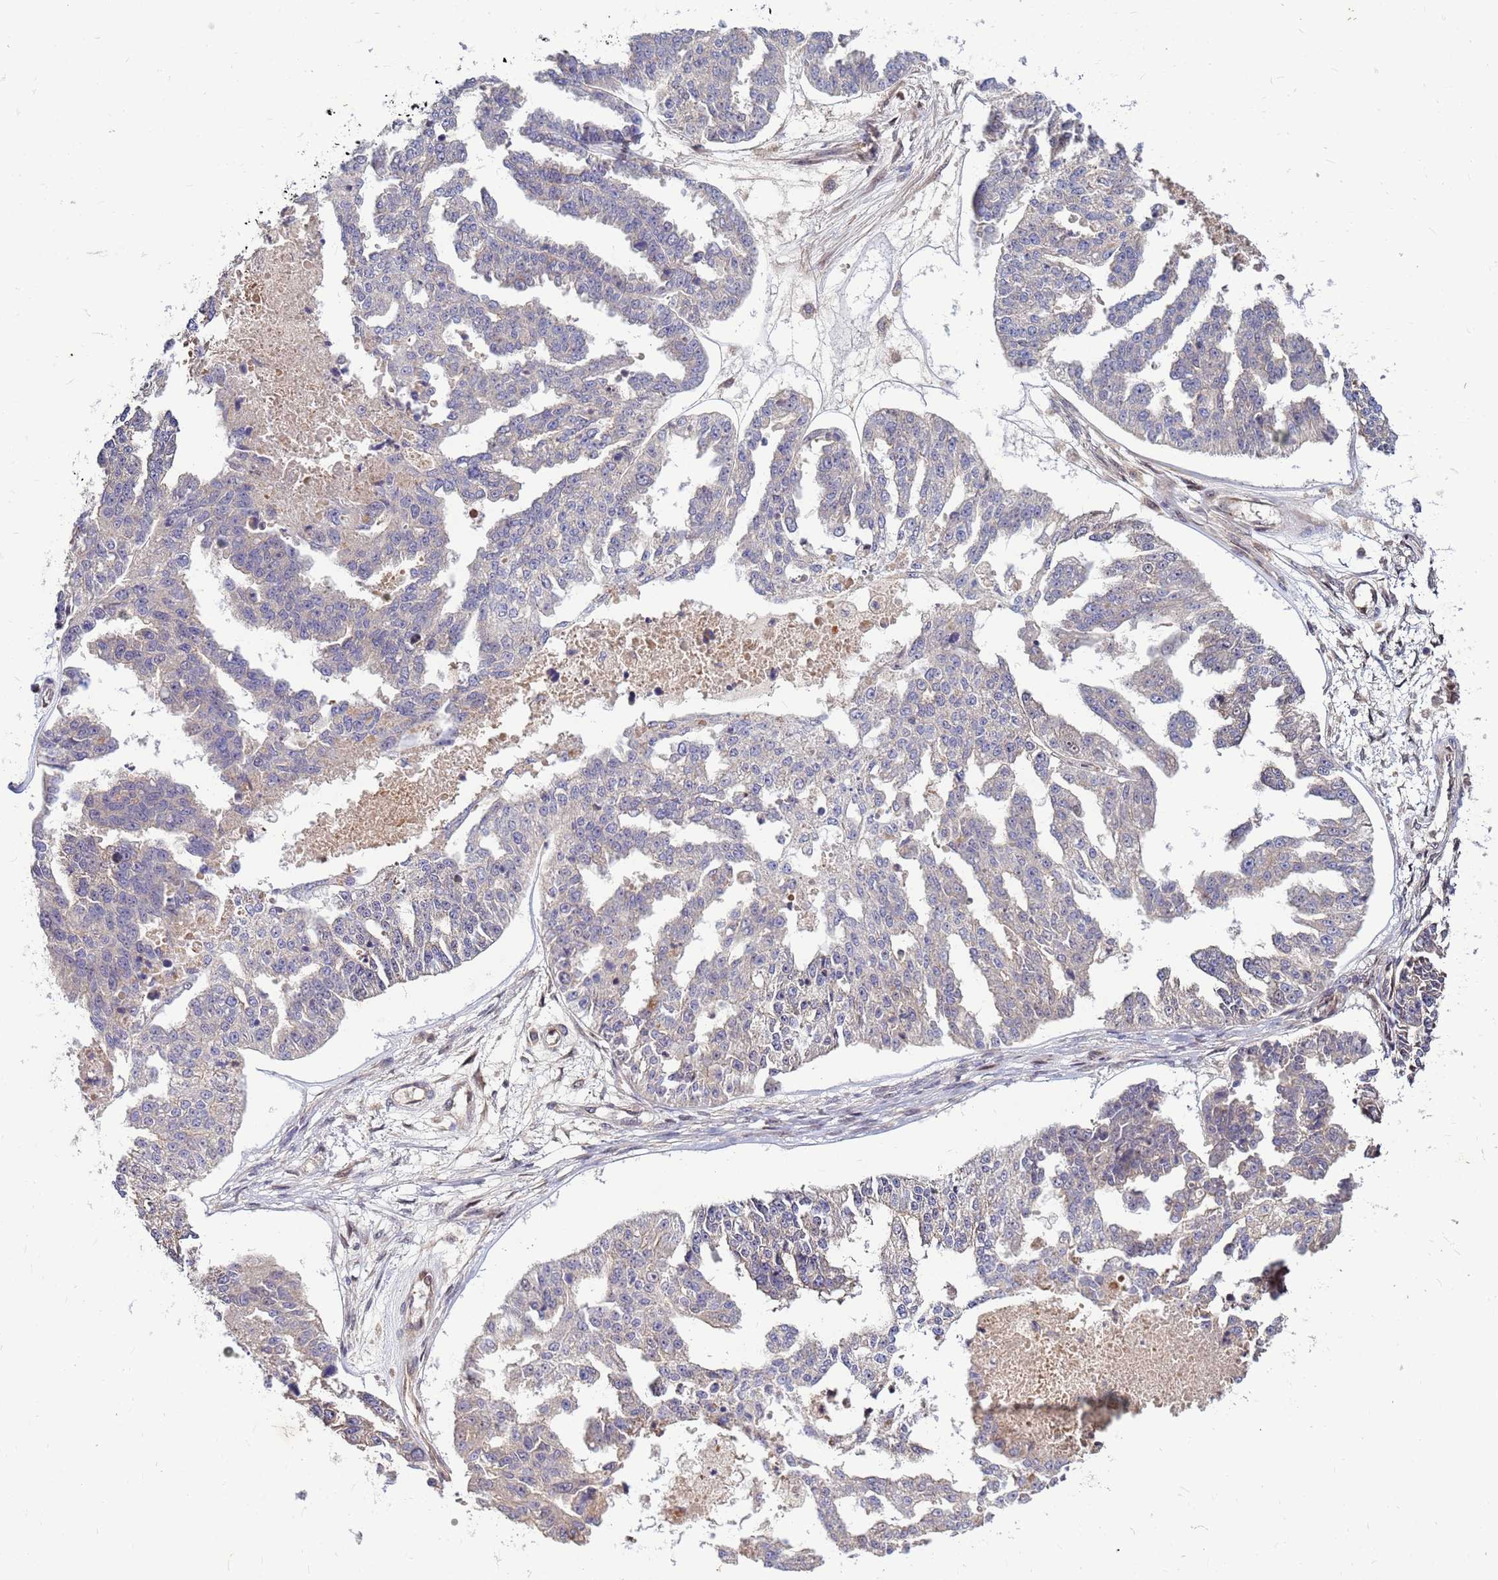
{"staining": {"intensity": "negative", "quantity": "none", "location": "none"}, "tissue": "ovarian cancer", "cell_type": "Tumor cells", "image_type": "cancer", "snomed": [{"axis": "morphology", "description": "Cystadenocarcinoma, serous, NOS"}, {"axis": "topography", "description": "Ovary"}], "caption": "Immunohistochemistry image of human serous cystadenocarcinoma (ovarian) stained for a protein (brown), which demonstrates no expression in tumor cells. The staining was performed using DAB (3,3'-diaminobenzidine) to visualize the protein expression in brown, while the nuclei were stained in blue with hematoxylin (Magnification: 20x).", "gene": "DUS4L", "patient": {"sex": "female", "age": 58}}